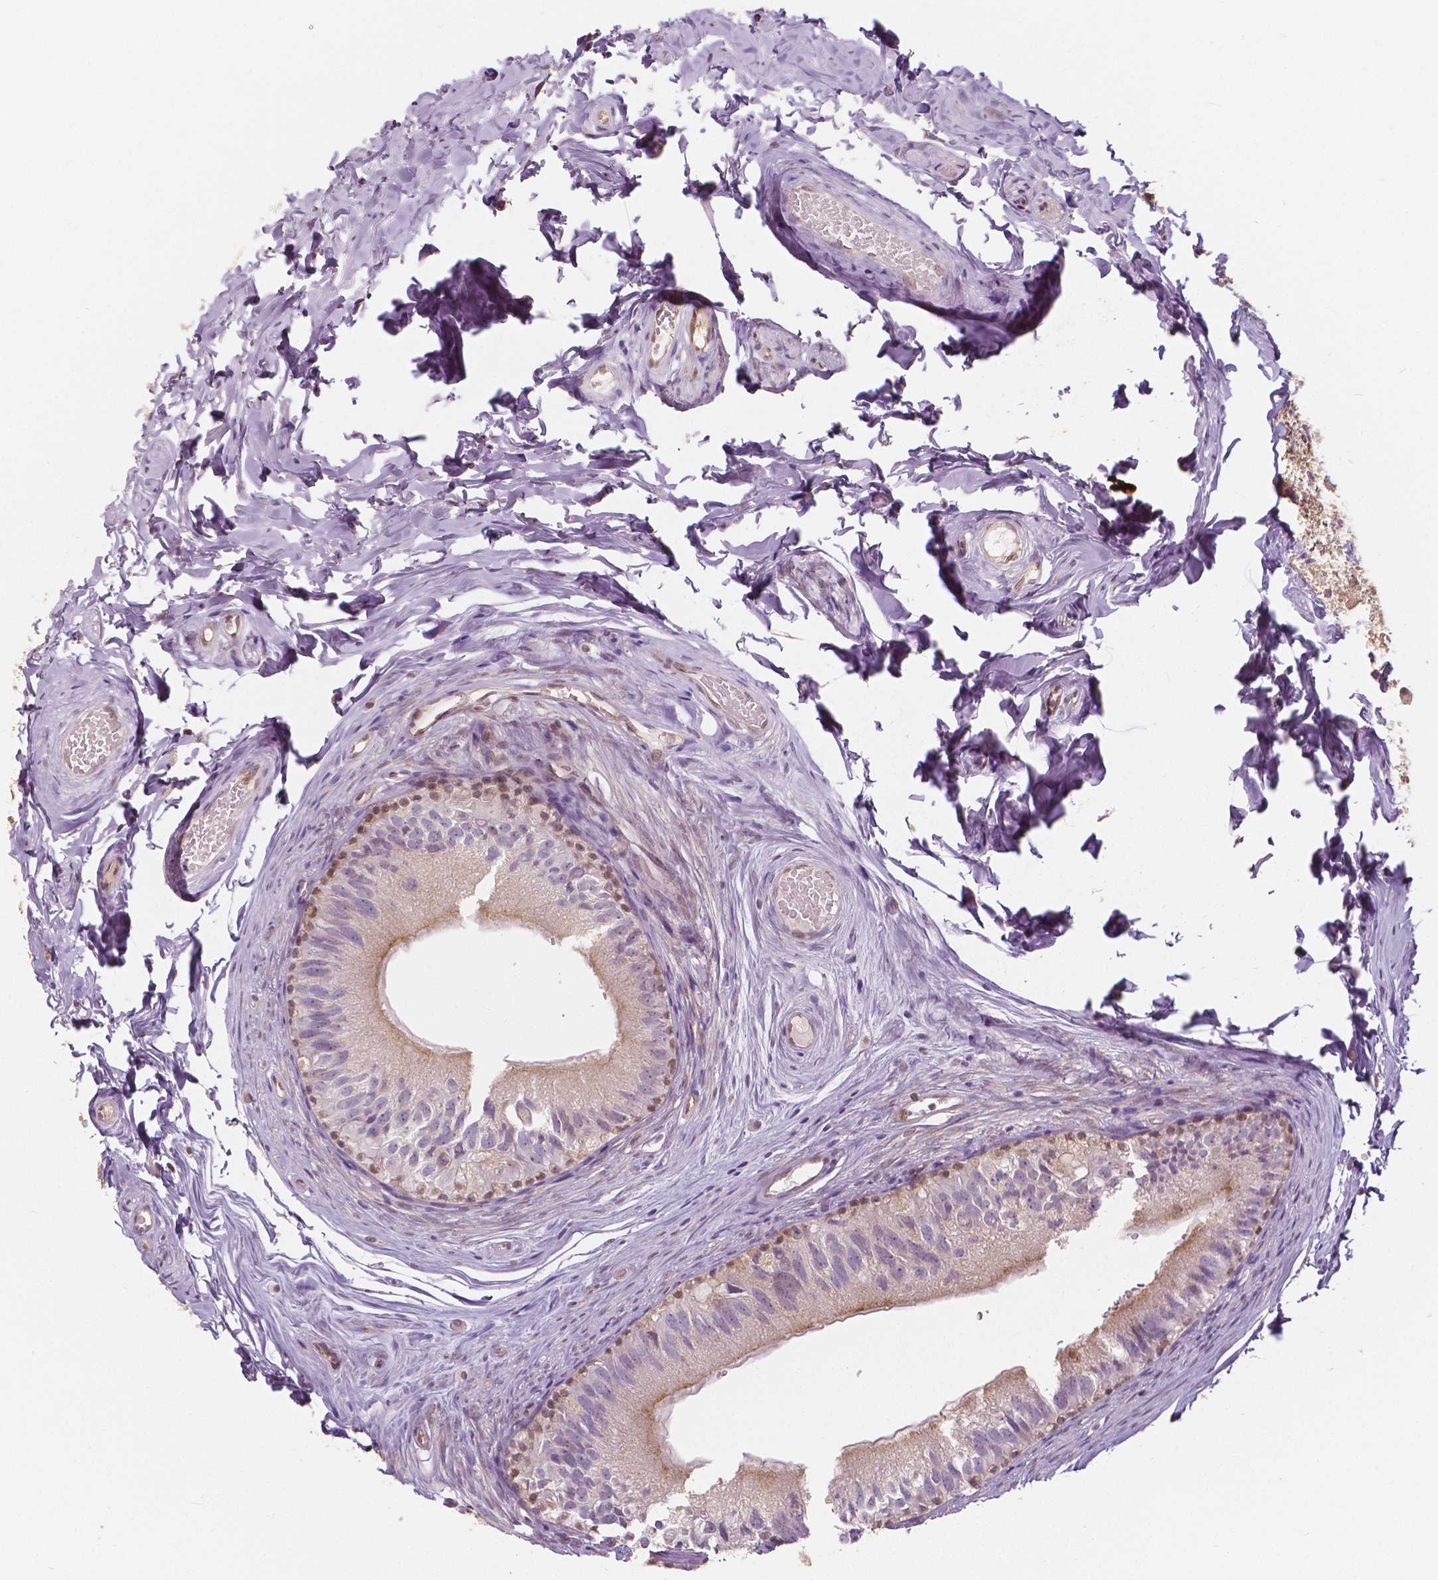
{"staining": {"intensity": "weak", "quantity": "25%-75%", "location": "cytoplasmic/membranous"}, "tissue": "epididymis", "cell_type": "Glandular cells", "image_type": "normal", "snomed": [{"axis": "morphology", "description": "Normal tissue, NOS"}, {"axis": "topography", "description": "Epididymis"}], "caption": "Immunohistochemistry (IHC) photomicrograph of unremarkable human epididymis stained for a protein (brown), which shows low levels of weak cytoplasmic/membranous expression in approximately 25%-75% of glandular cells.", "gene": "NAPRT", "patient": {"sex": "male", "age": 45}}